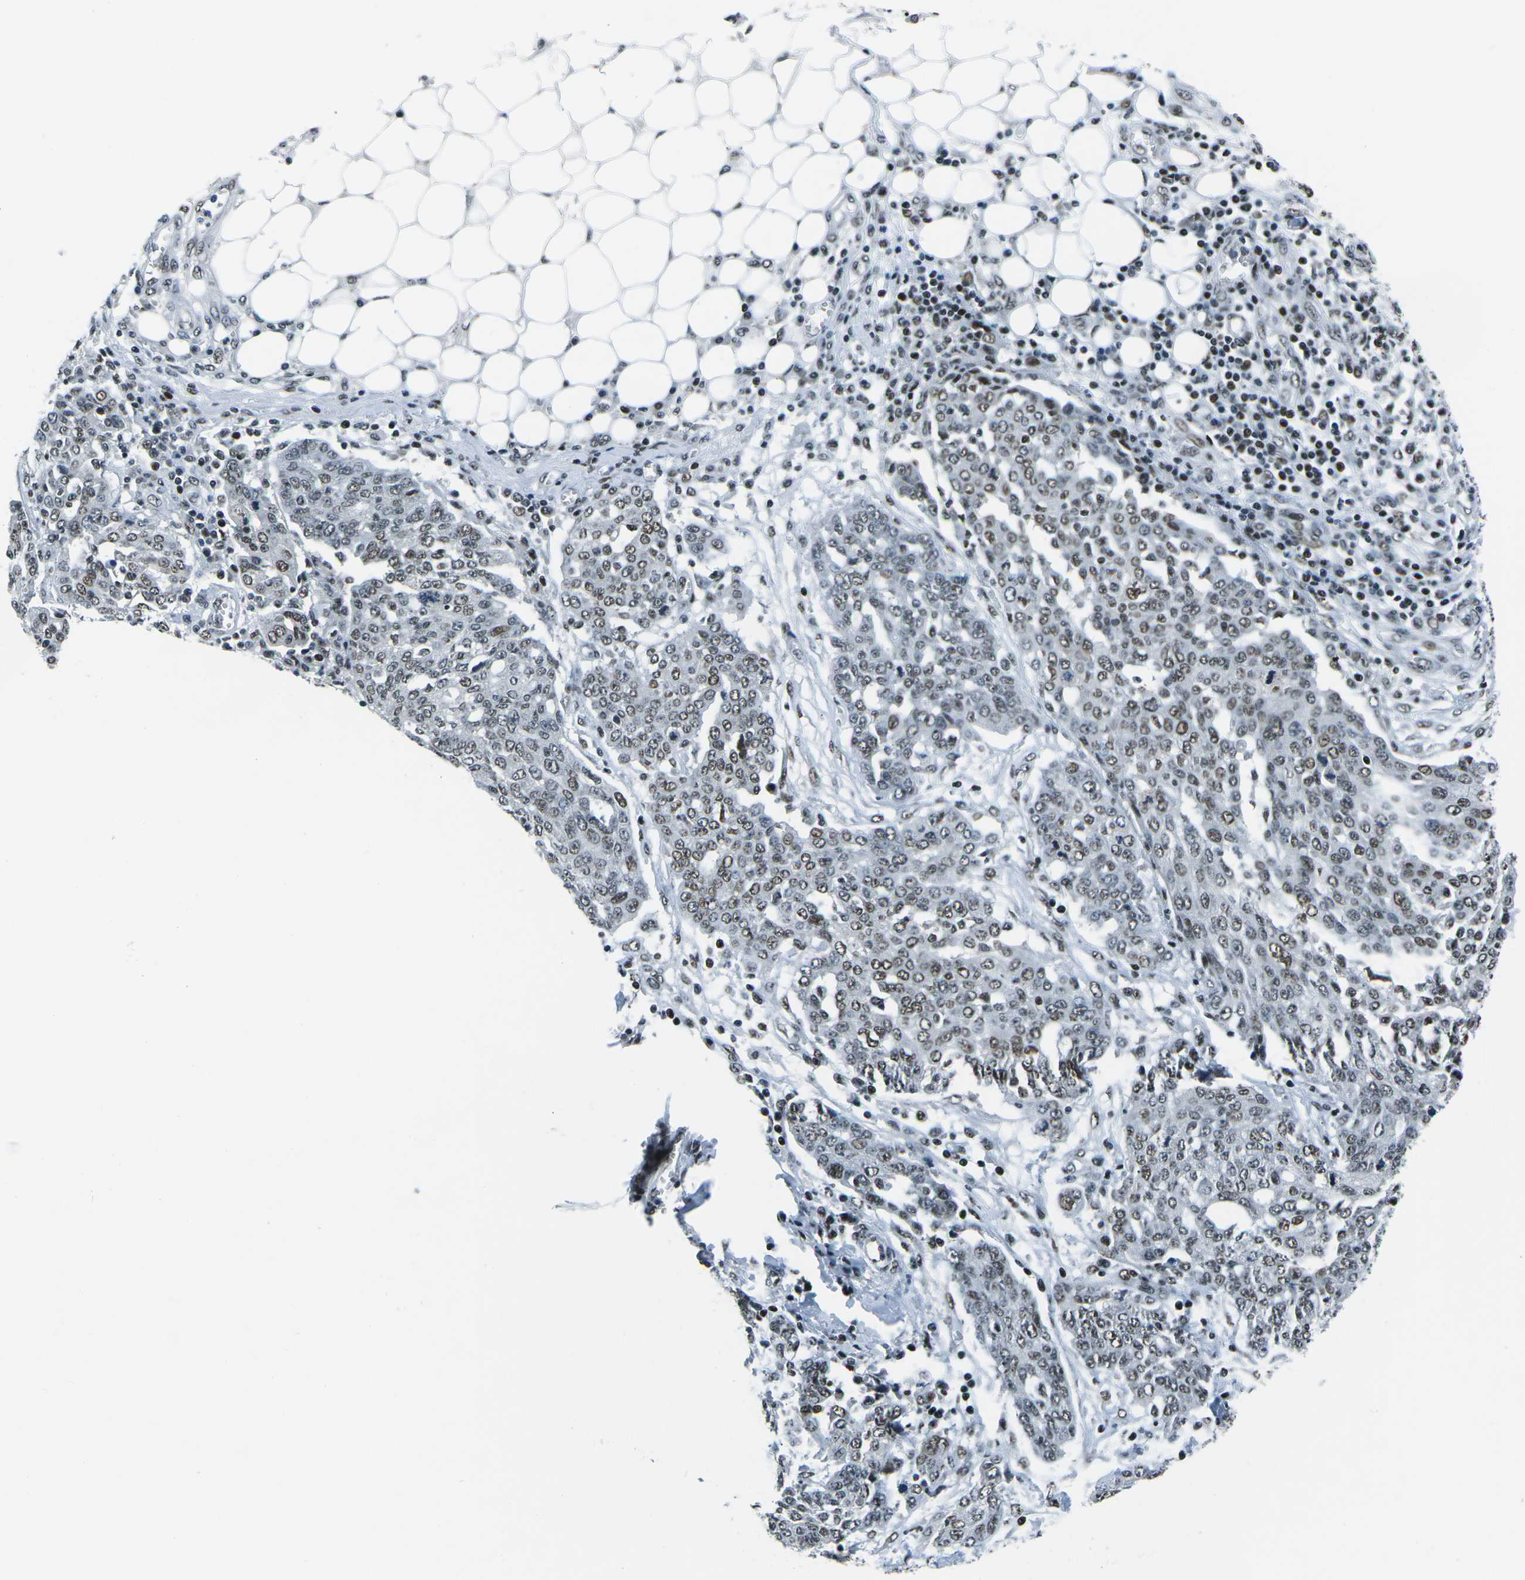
{"staining": {"intensity": "weak", "quantity": "25%-75%", "location": "nuclear"}, "tissue": "ovarian cancer", "cell_type": "Tumor cells", "image_type": "cancer", "snomed": [{"axis": "morphology", "description": "Cystadenocarcinoma, serous, NOS"}, {"axis": "topography", "description": "Soft tissue"}, {"axis": "topography", "description": "Ovary"}], "caption": "Protein expression by IHC demonstrates weak nuclear expression in approximately 25%-75% of tumor cells in ovarian cancer. (IHC, brightfield microscopy, high magnification).", "gene": "RBL2", "patient": {"sex": "female", "age": 57}}